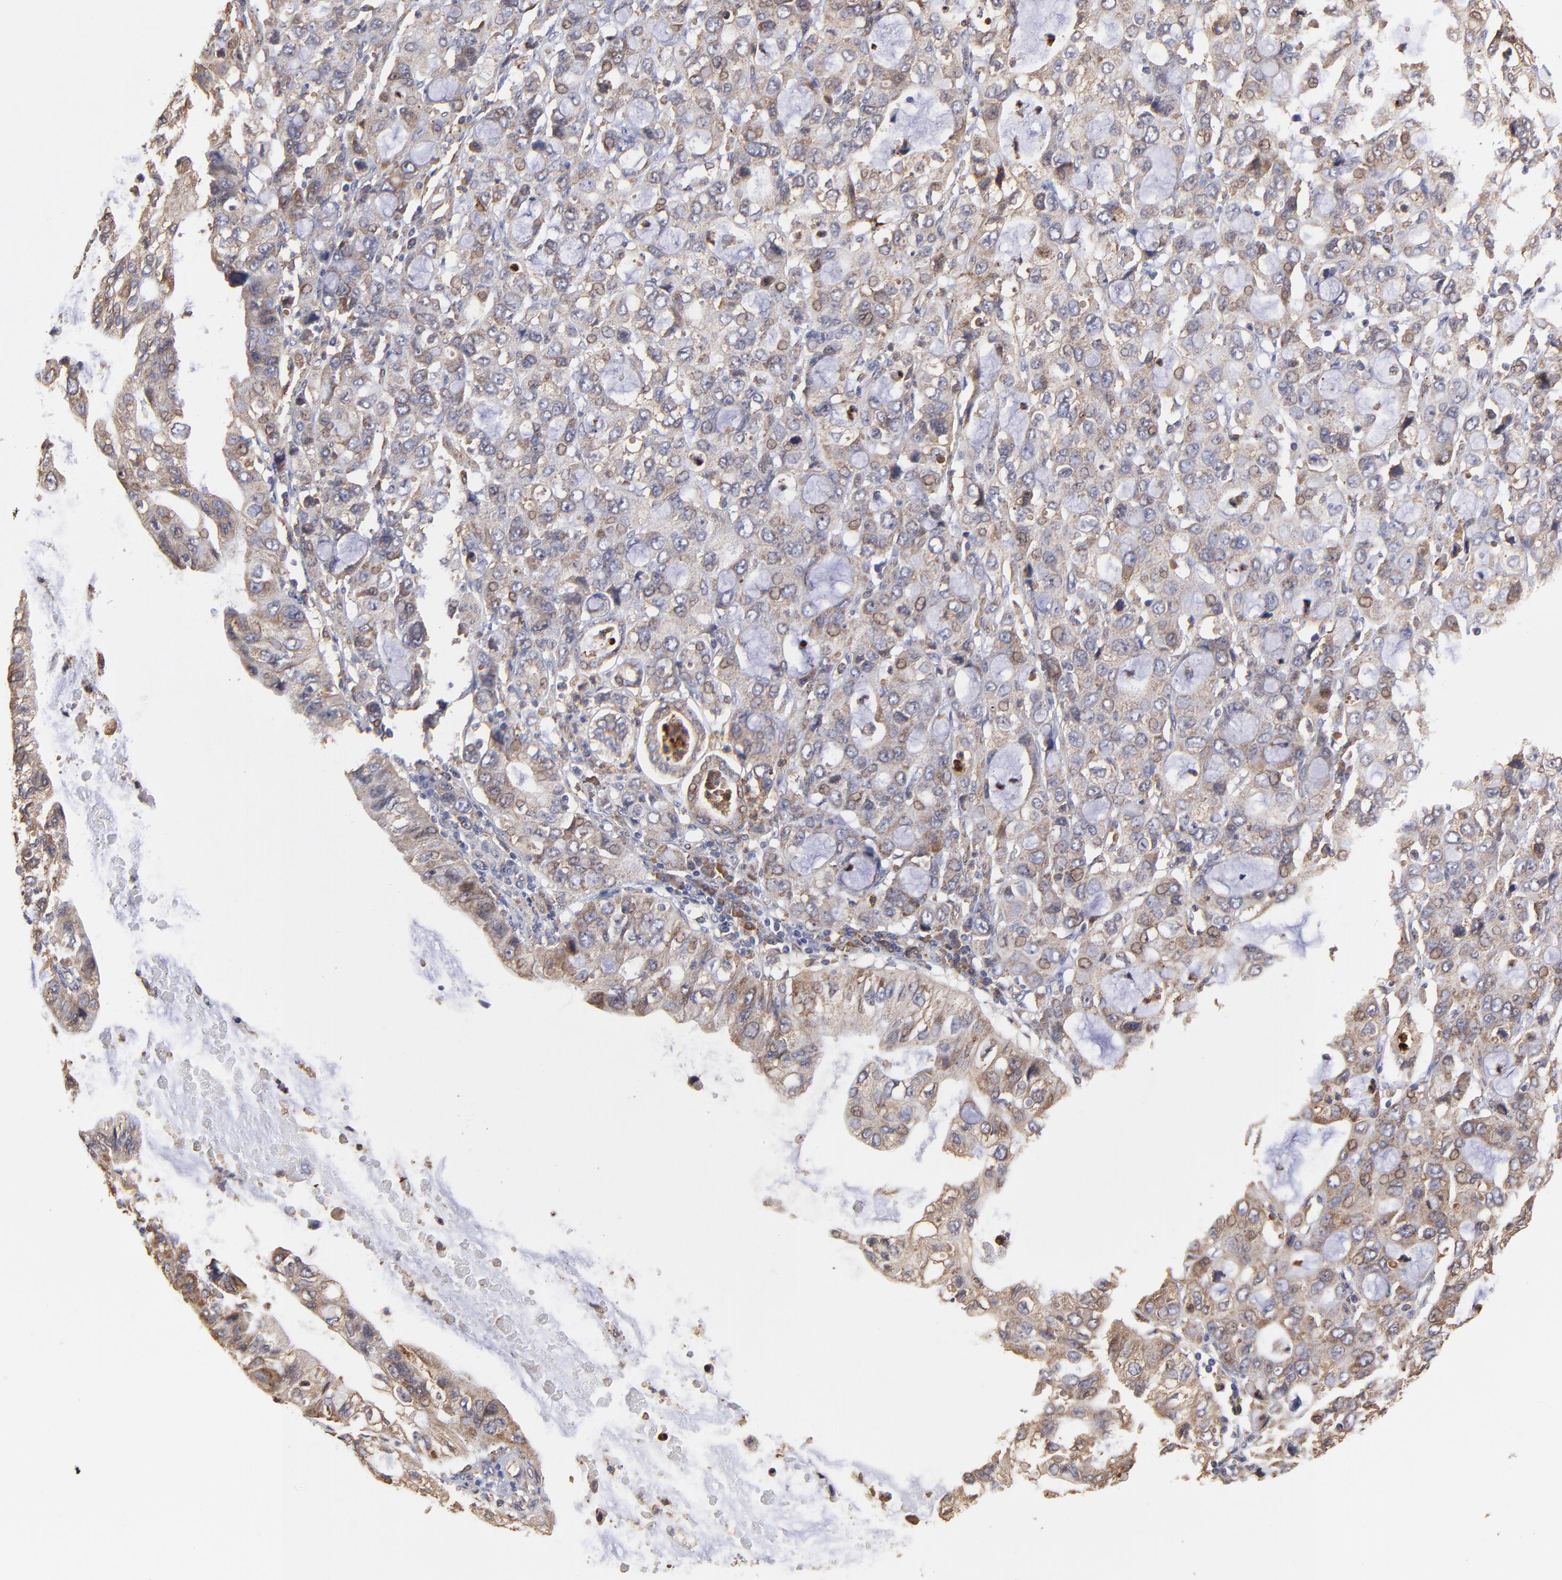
{"staining": {"intensity": "weak", "quantity": "25%-75%", "location": "cytoplasmic/membranous"}, "tissue": "stomach cancer", "cell_type": "Tumor cells", "image_type": "cancer", "snomed": [{"axis": "morphology", "description": "Adenocarcinoma, NOS"}, {"axis": "topography", "description": "Stomach, upper"}], "caption": "Protein staining by immunohistochemistry (IHC) demonstrates weak cytoplasmic/membranous staining in approximately 25%-75% of tumor cells in stomach cancer. (DAB (3,3'-diaminobenzidine) IHC, brown staining for protein, blue staining for nuclei).", "gene": "PFKM", "patient": {"sex": "female", "age": 52}}